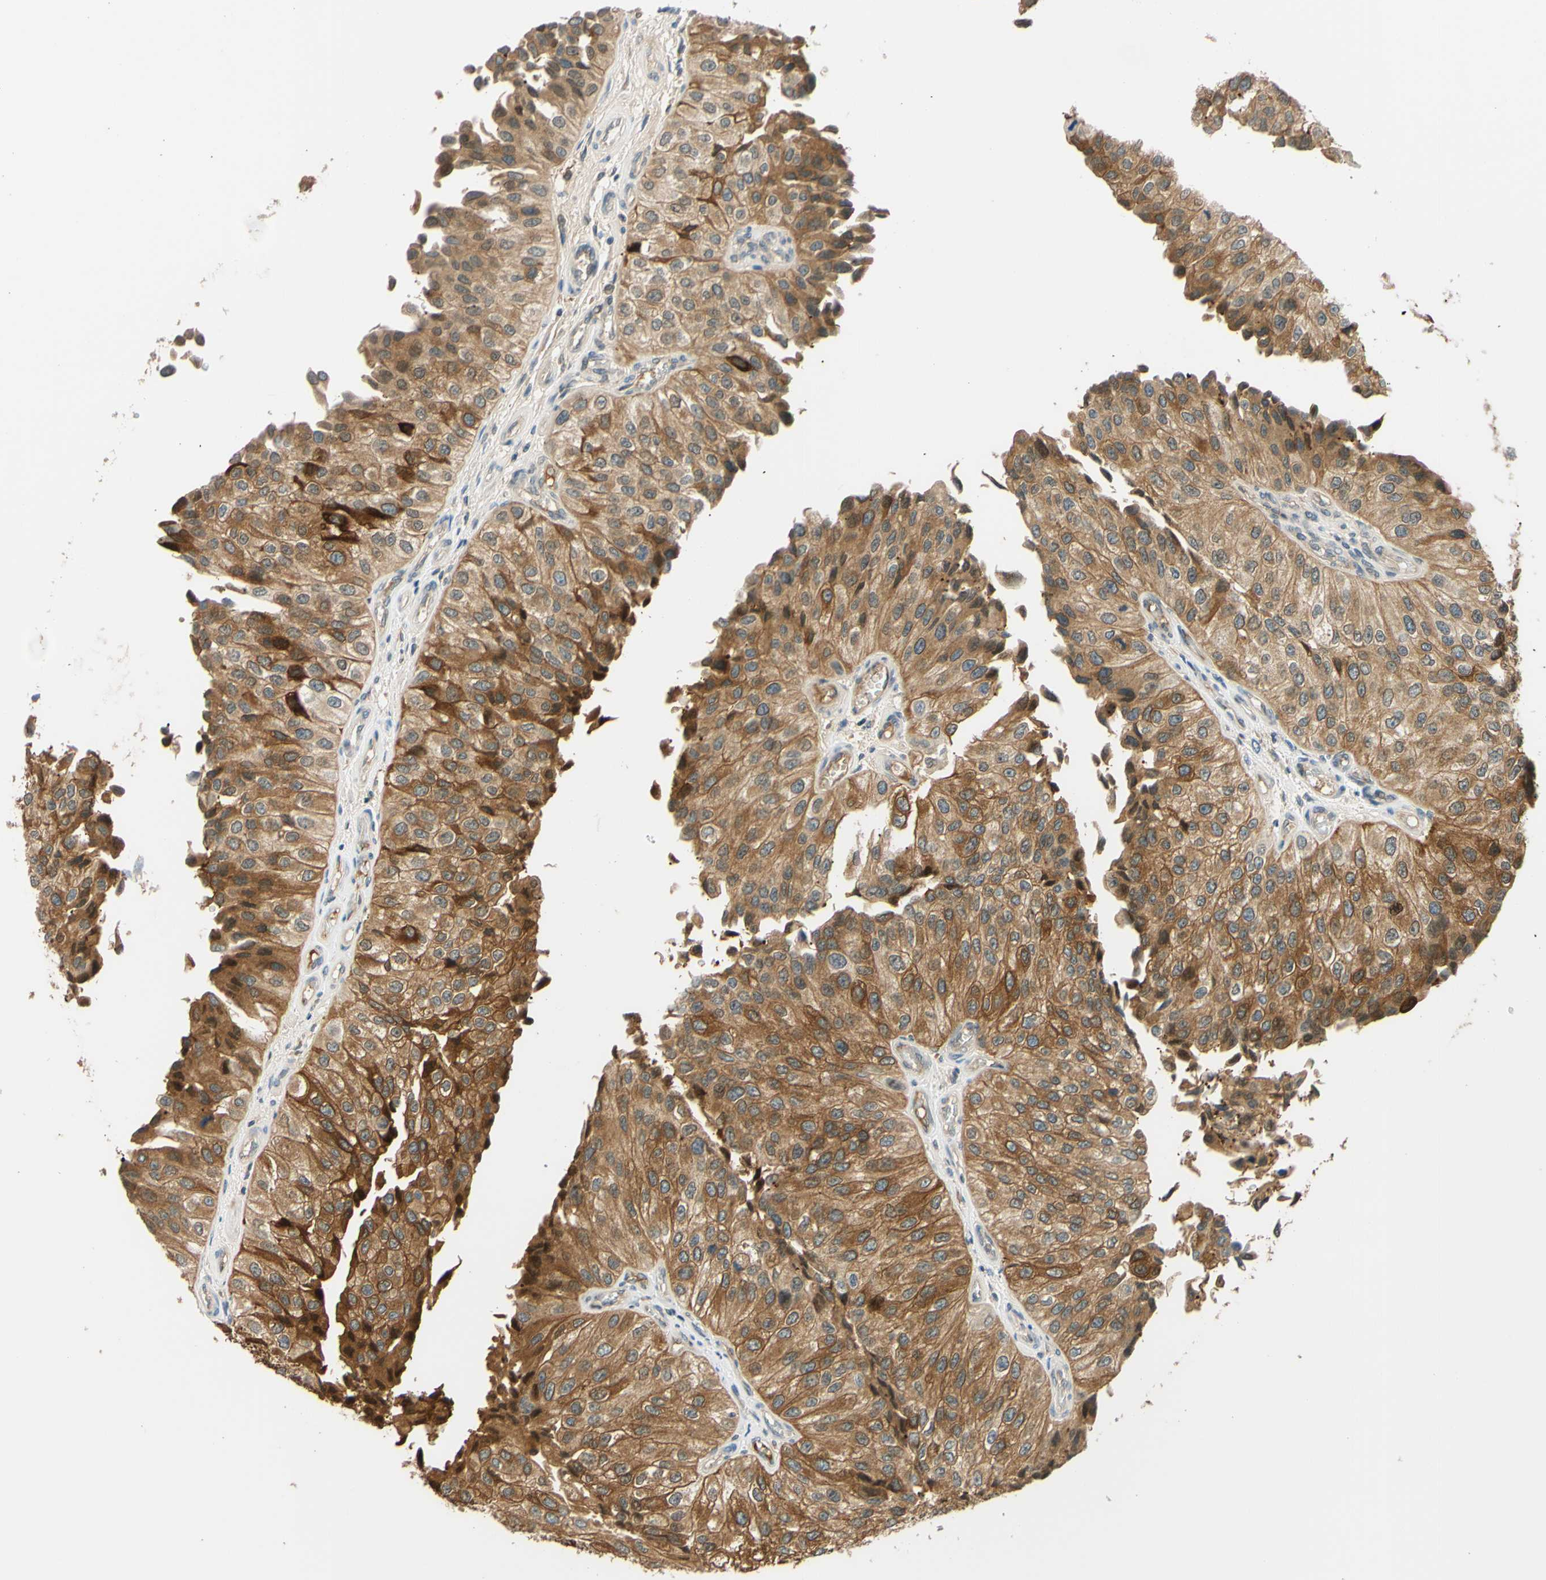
{"staining": {"intensity": "moderate", "quantity": ">75%", "location": "cytoplasmic/membranous"}, "tissue": "urothelial cancer", "cell_type": "Tumor cells", "image_type": "cancer", "snomed": [{"axis": "morphology", "description": "Urothelial carcinoma, High grade"}, {"axis": "topography", "description": "Kidney"}, {"axis": "topography", "description": "Urinary bladder"}], "caption": "Urothelial cancer stained with IHC reveals moderate cytoplasmic/membranous expression in about >75% of tumor cells. The protein is shown in brown color, while the nuclei are stained blue.", "gene": "C2CD2L", "patient": {"sex": "male", "age": 77}}